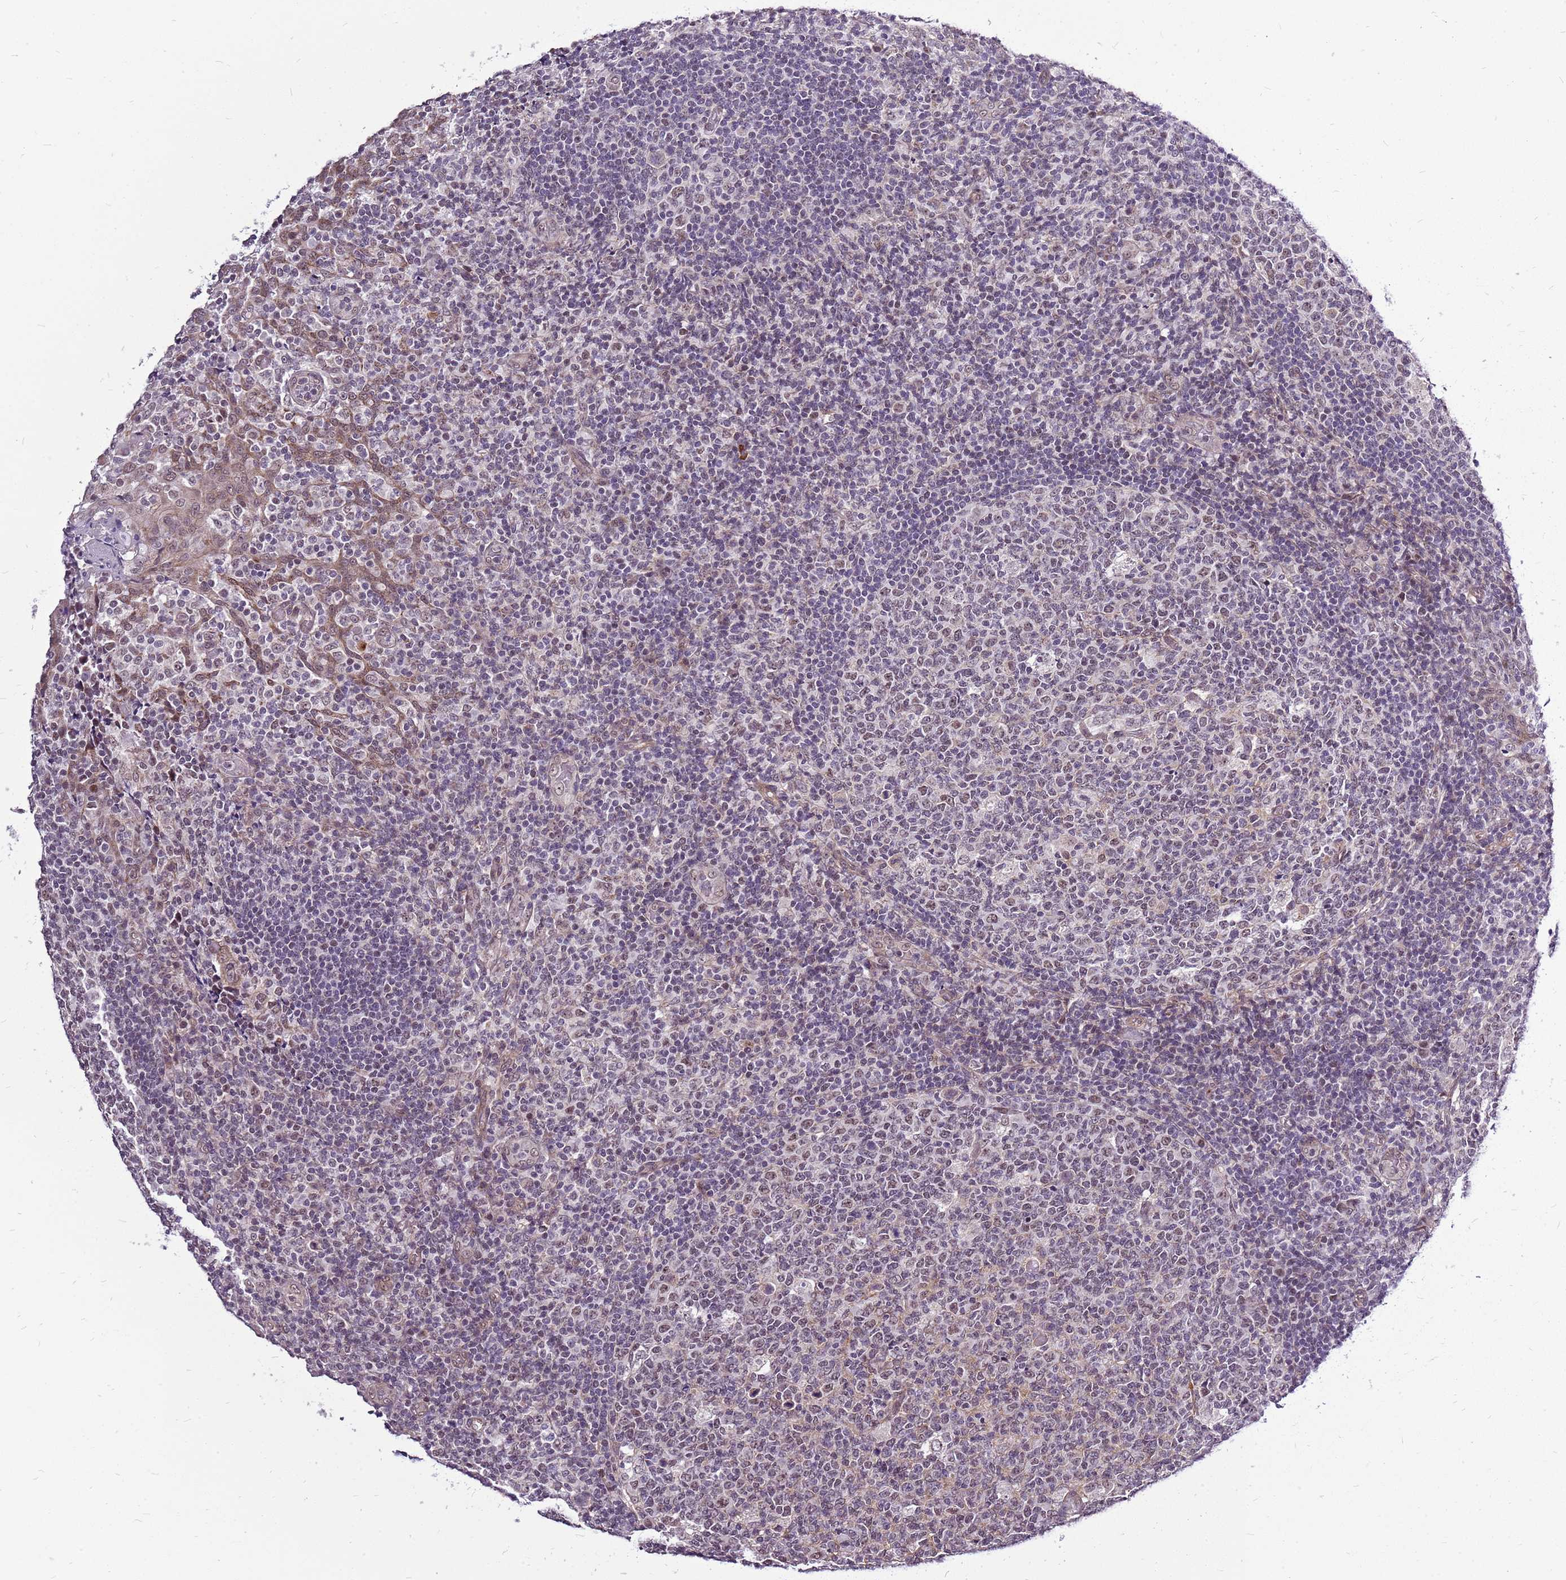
{"staining": {"intensity": "weak", "quantity": "25%-75%", "location": "nuclear"}, "tissue": "tonsil", "cell_type": "Germinal center cells", "image_type": "normal", "snomed": [{"axis": "morphology", "description": "Normal tissue, NOS"}, {"axis": "topography", "description": "Tonsil"}], "caption": "Immunohistochemistry (IHC) (DAB (3,3'-diaminobenzidine)) staining of benign human tonsil exhibits weak nuclear protein expression in approximately 25%-75% of germinal center cells. (DAB (3,3'-diaminobenzidine) IHC, brown staining for protein, blue staining for nuclei).", "gene": "CCDC166", "patient": {"sex": "female", "age": 19}}